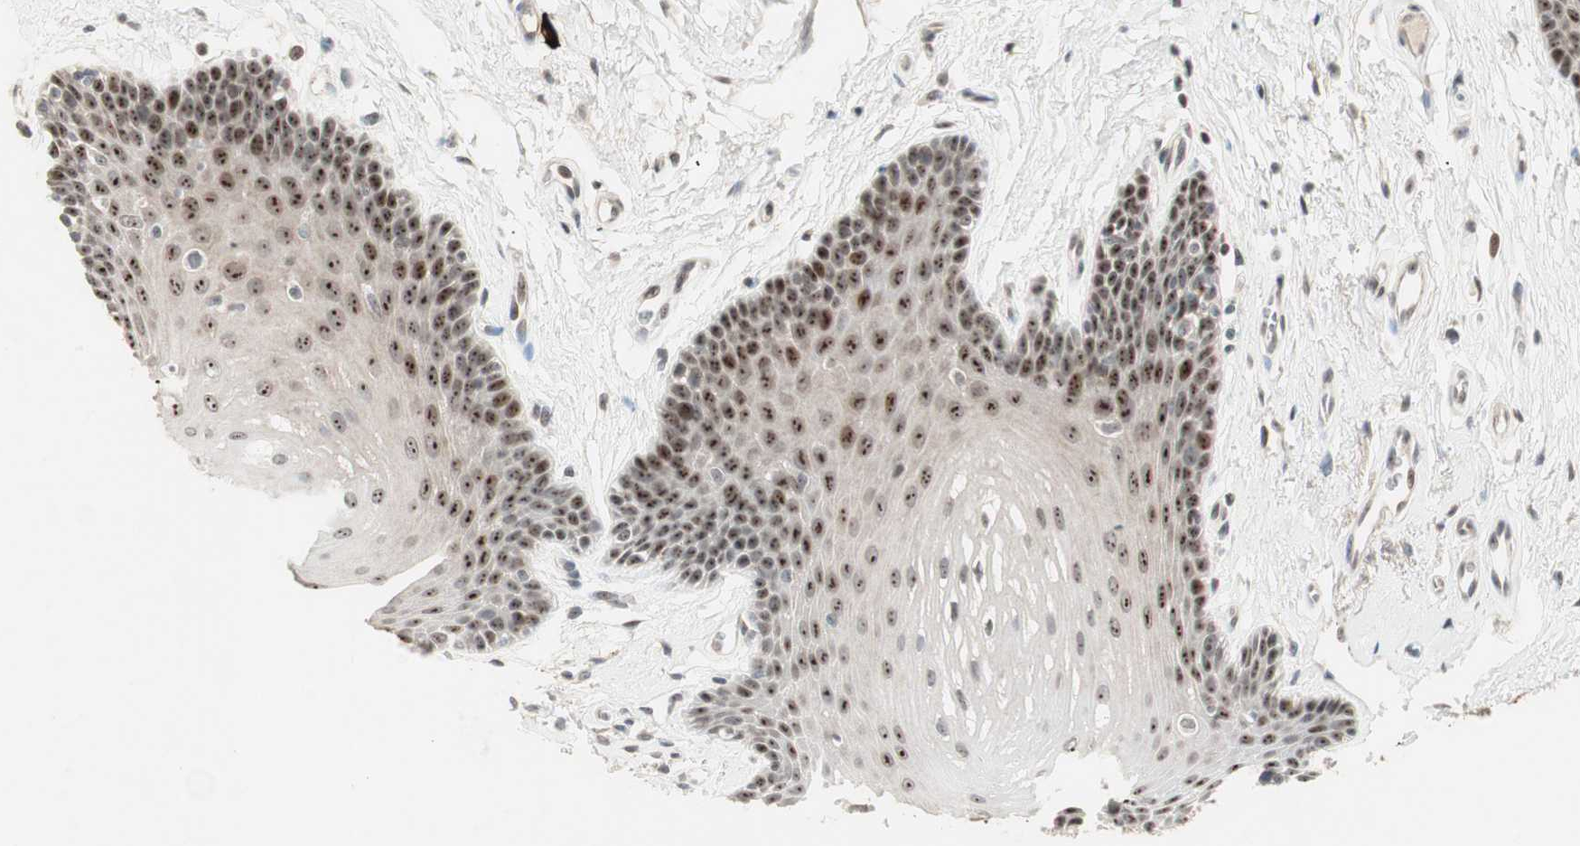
{"staining": {"intensity": "strong", "quantity": ">75%", "location": "nuclear"}, "tissue": "oral mucosa", "cell_type": "Squamous epithelial cells", "image_type": "normal", "snomed": [{"axis": "morphology", "description": "Normal tissue, NOS"}, {"axis": "topography", "description": "Oral tissue"}], "caption": "Immunohistochemistry (DAB (3,3'-diaminobenzidine)) staining of benign human oral mucosa shows strong nuclear protein expression in about >75% of squamous epithelial cells.", "gene": "ETV4", "patient": {"sex": "male", "age": 62}}